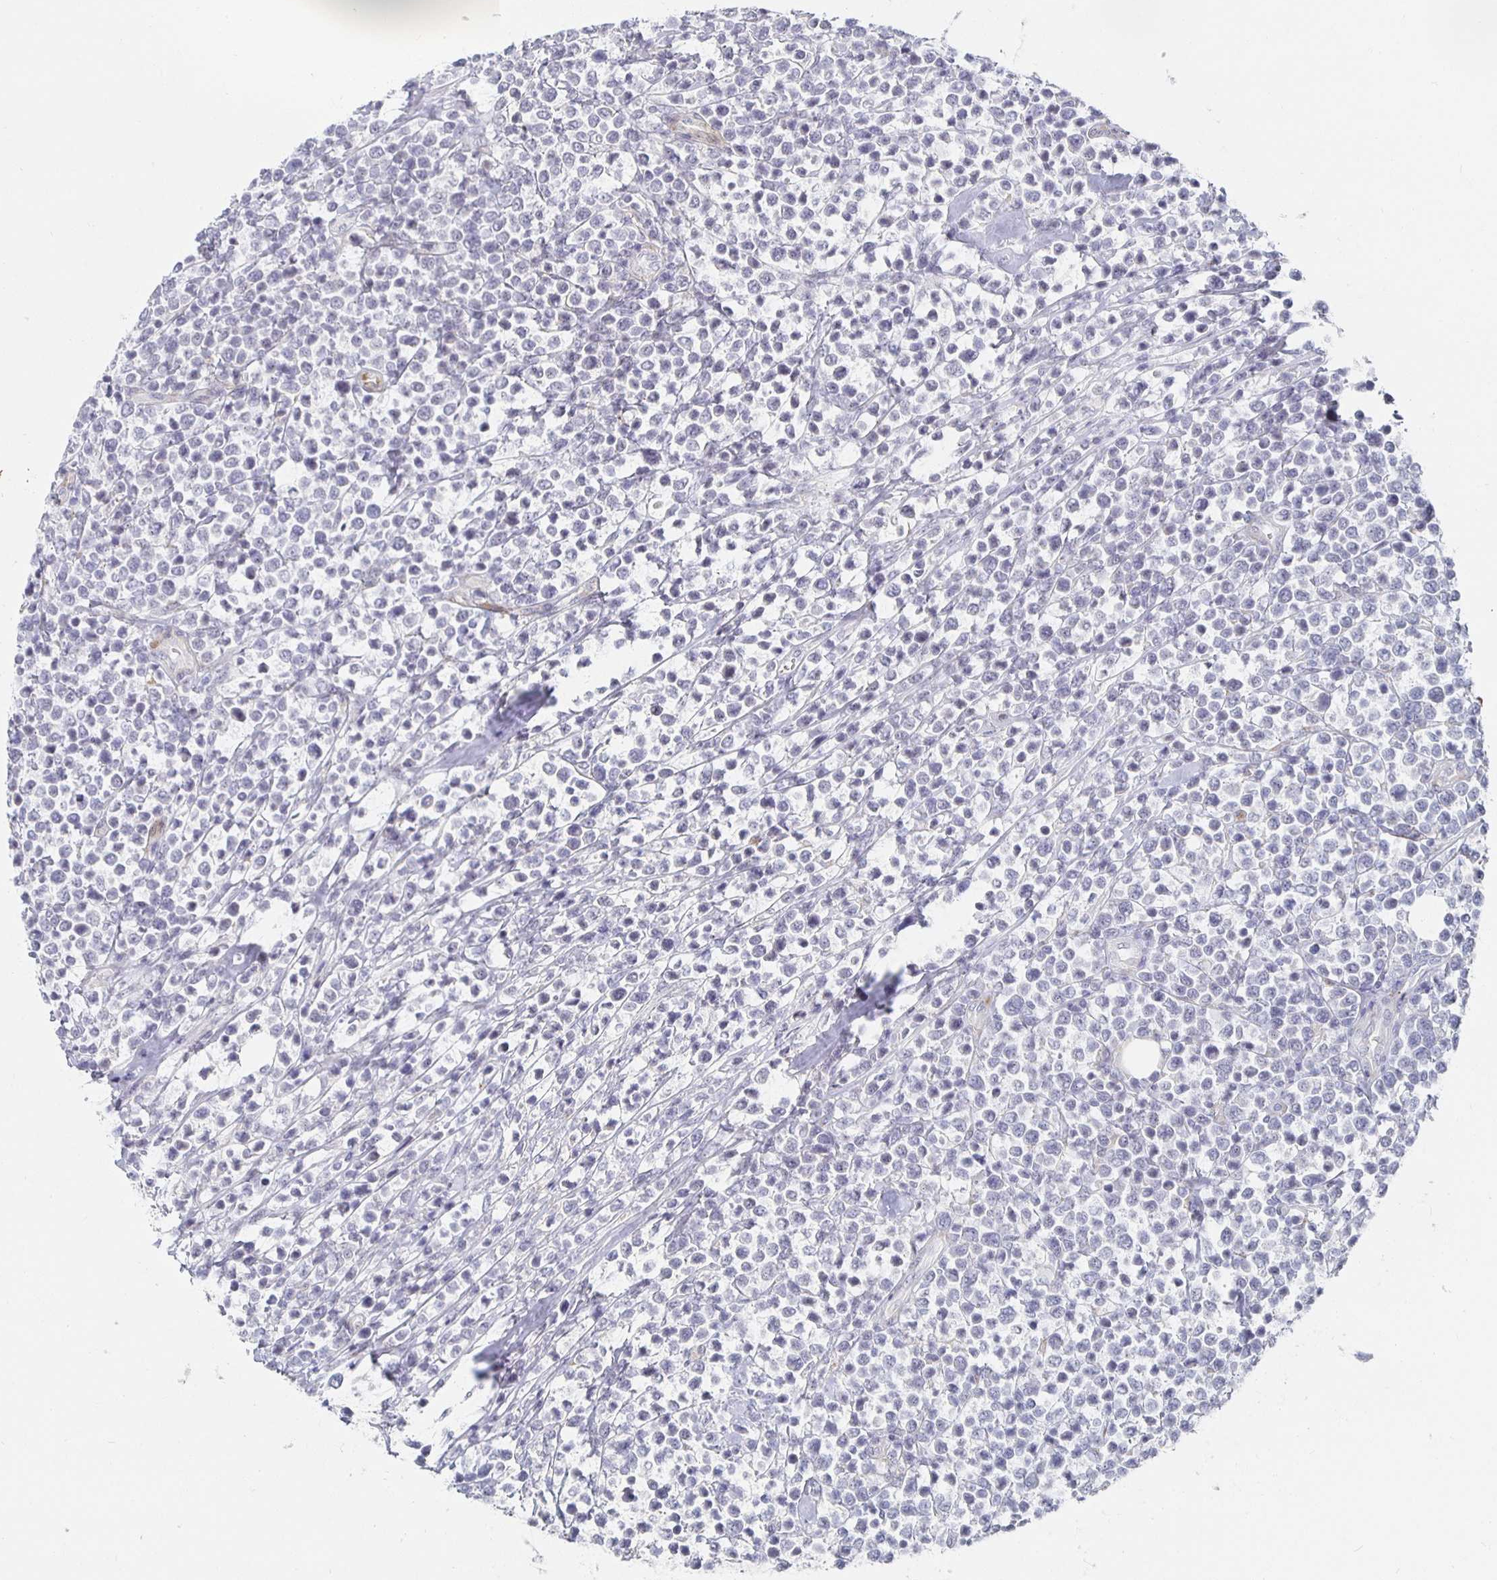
{"staining": {"intensity": "negative", "quantity": "none", "location": "none"}, "tissue": "lymphoma", "cell_type": "Tumor cells", "image_type": "cancer", "snomed": [{"axis": "morphology", "description": "Malignant lymphoma, non-Hodgkin's type, High grade"}, {"axis": "topography", "description": "Soft tissue"}], "caption": "Immunohistochemistry image of neoplastic tissue: human high-grade malignant lymphoma, non-Hodgkin's type stained with DAB exhibits no significant protein staining in tumor cells.", "gene": "S100G", "patient": {"sex": "female", "age": 56}}